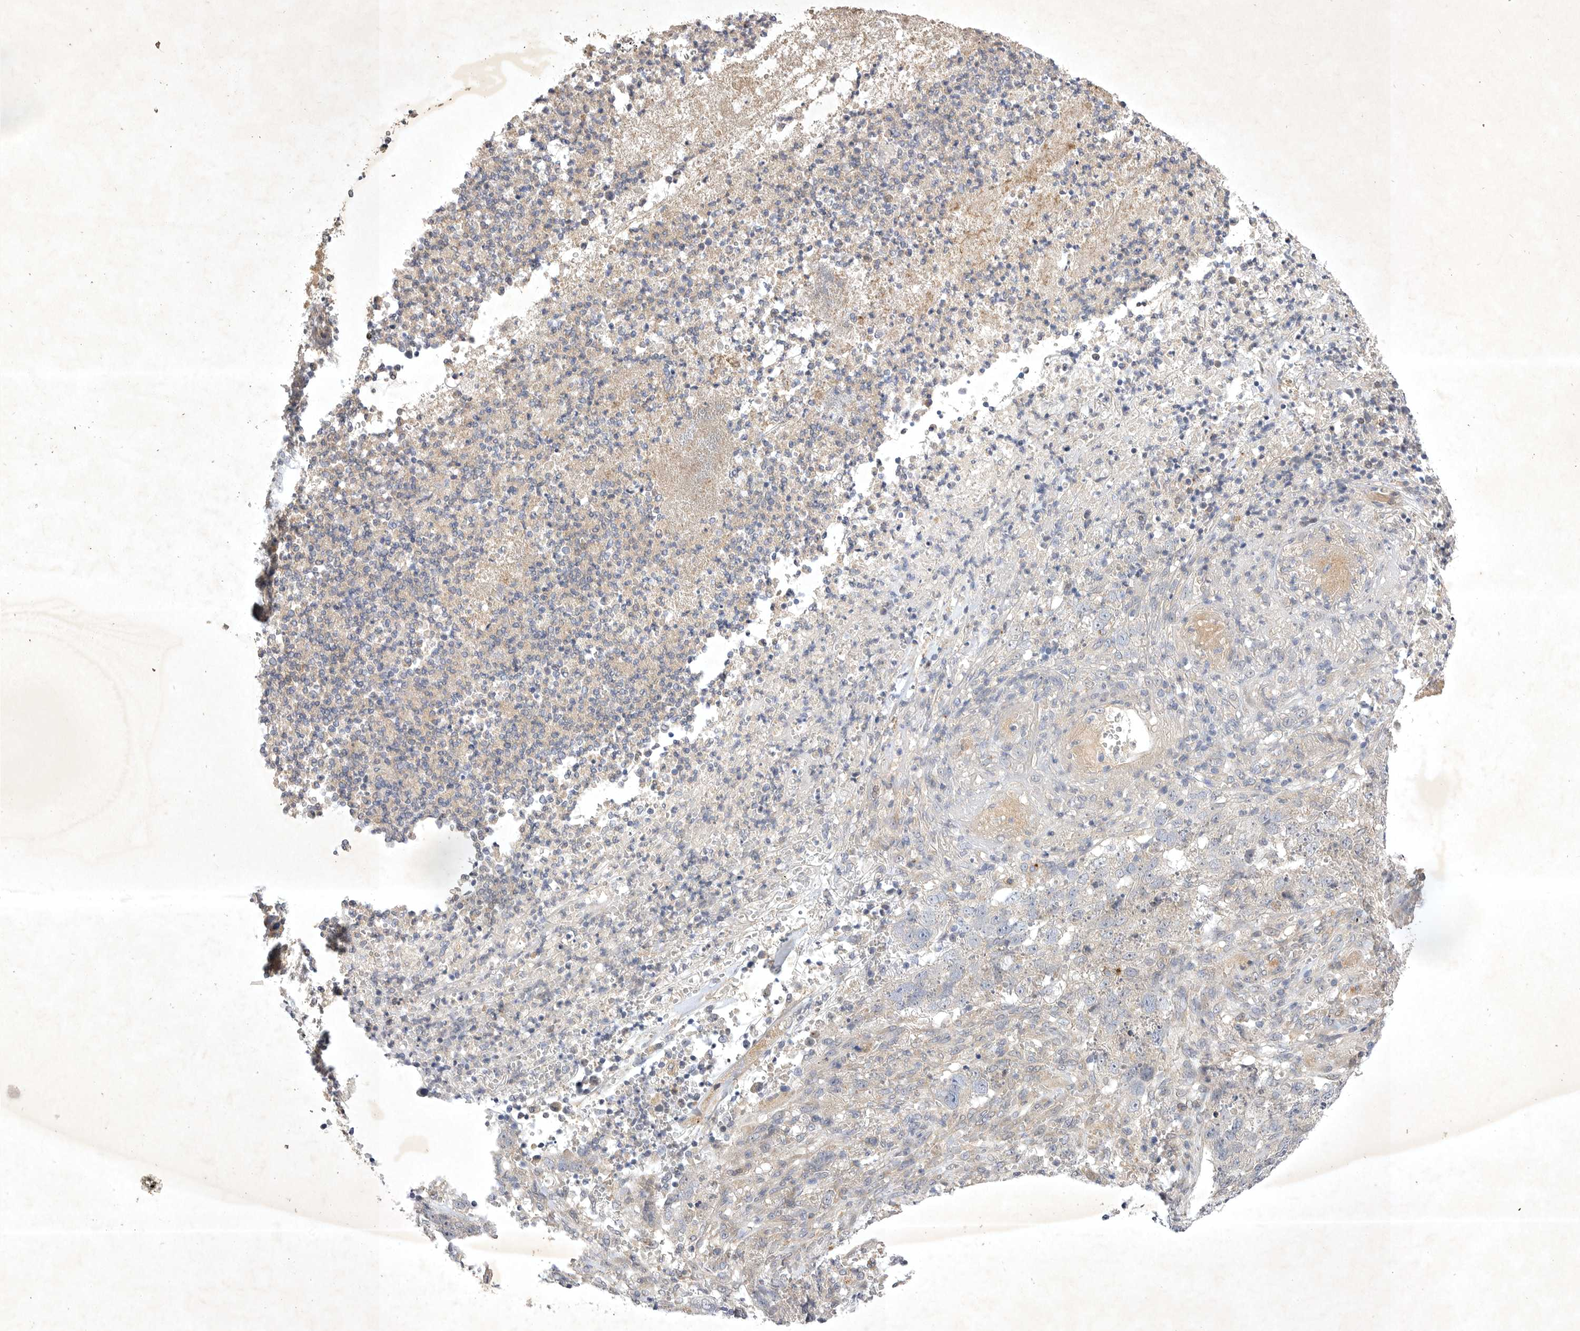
{"staining": {"intensity": "negative", "quantity": "none", "location": "none"}, "tissue": "stomach cancer", "cell_type": "Tumor cells", "image_type": "cancer", "snomed": [{"axis": "morphology", "description": "Adenocarcinoma, NOS"}, {"axis": "topography", "description": "Stomach"}], "caption": "Stomach cancer stained for a protein using immunohistochemistry (IHC) demonstrates no positivity tumor cells.", "gene": "PTPDC1", "patient": {"sex": "male", "age": 48}}